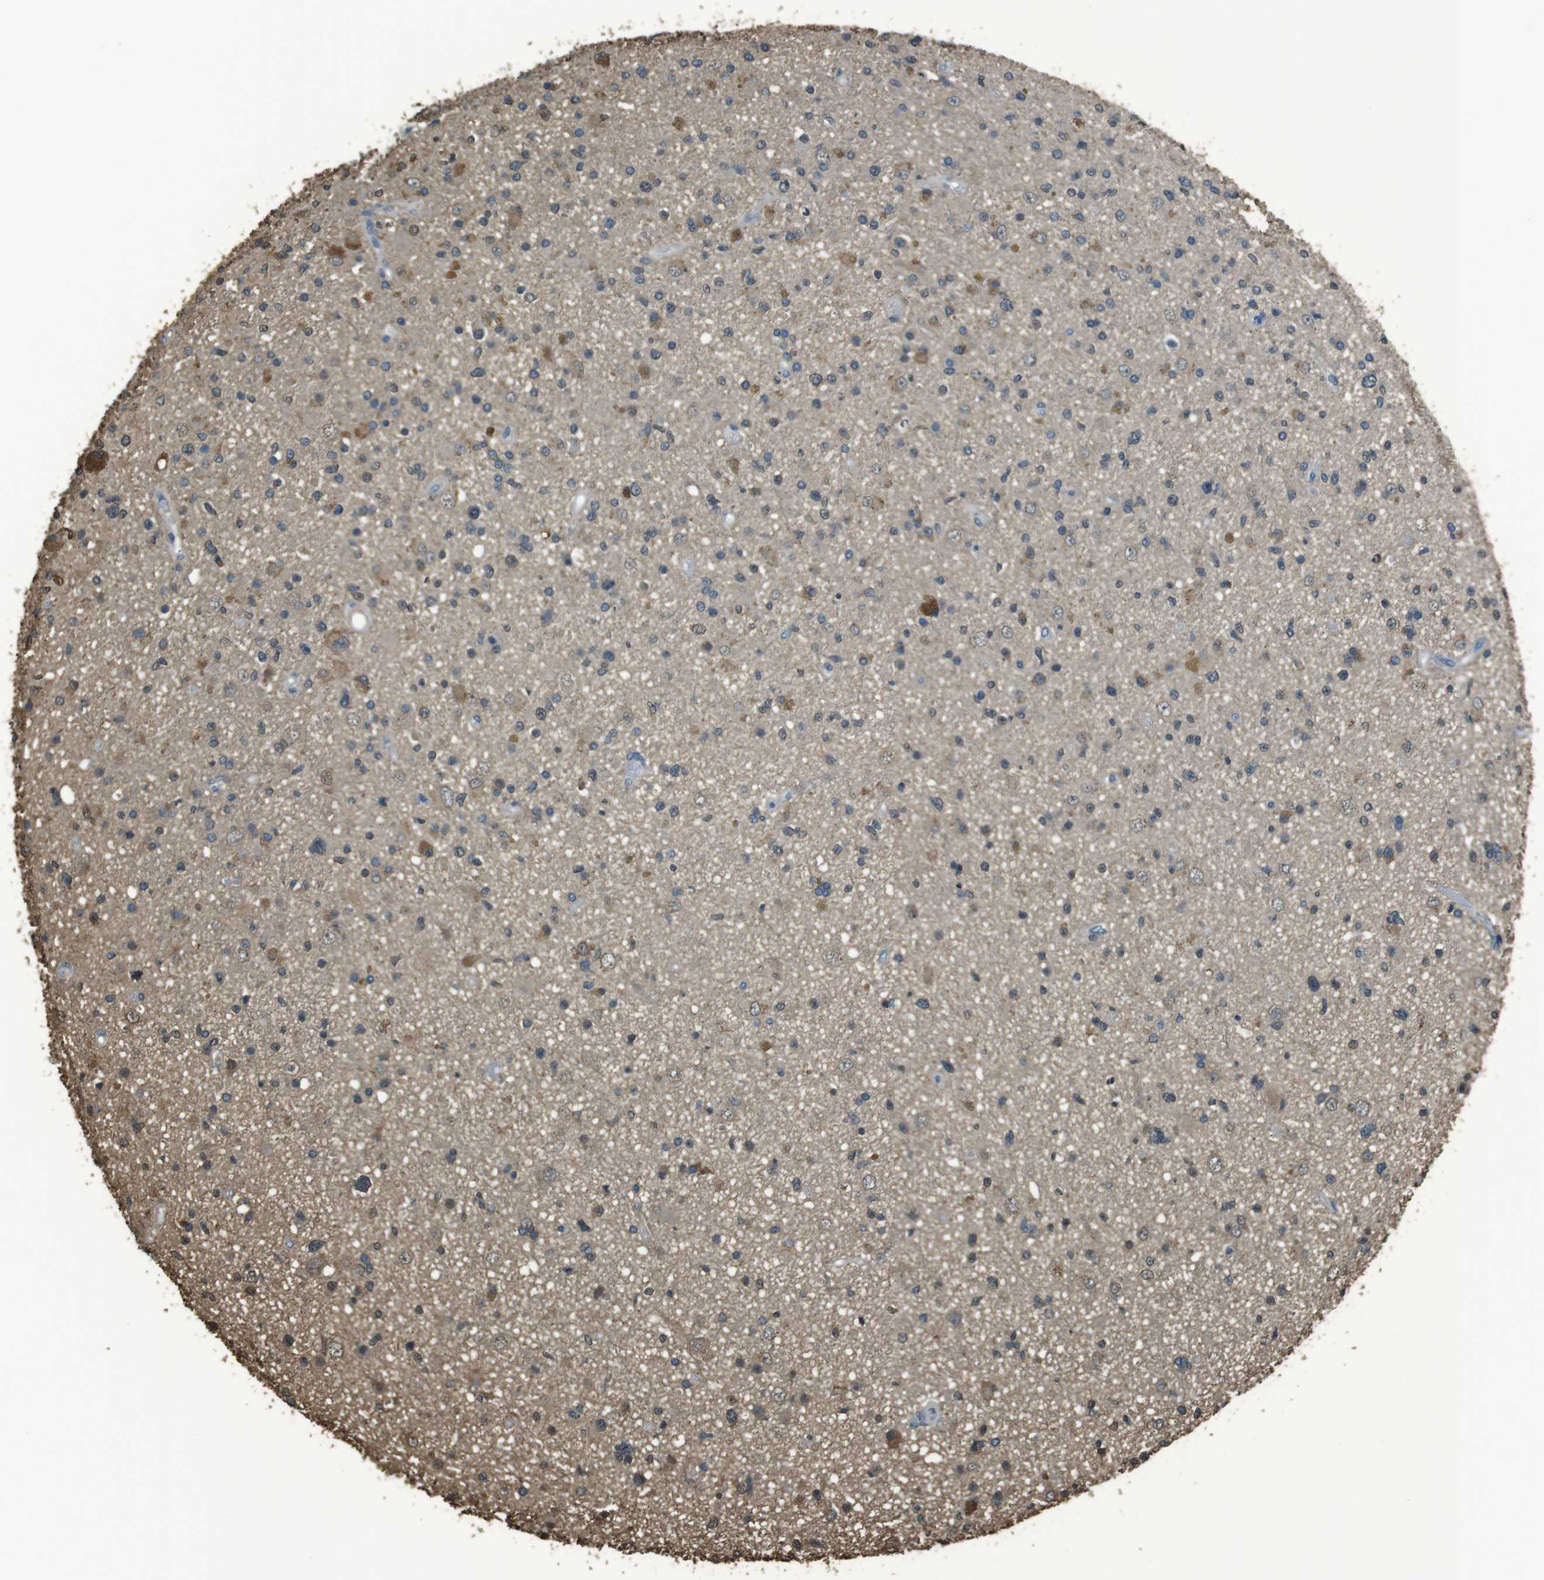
{"staining": {"intensity": "moderate", "quantity": "<25%", "location": "cytoplasmic/membranous"}, "tissue": "glioma", "cell_type": "Tumor cells", "image_type": "cancer", "snomed": [{"axis": "morphology", "description": "Glioma, malignant, High grade"}, {"axis": "topography", "description": "Brain"}], "caption": "Malignant glioma (high-grade) stained with DAB IHC demonstrates low levels of moderate cytoplasmic/membranous positivity in approximately <25% of tumor cells.", "gene": "TWSG1", "patient": {"sex": "male", "age": 33}}